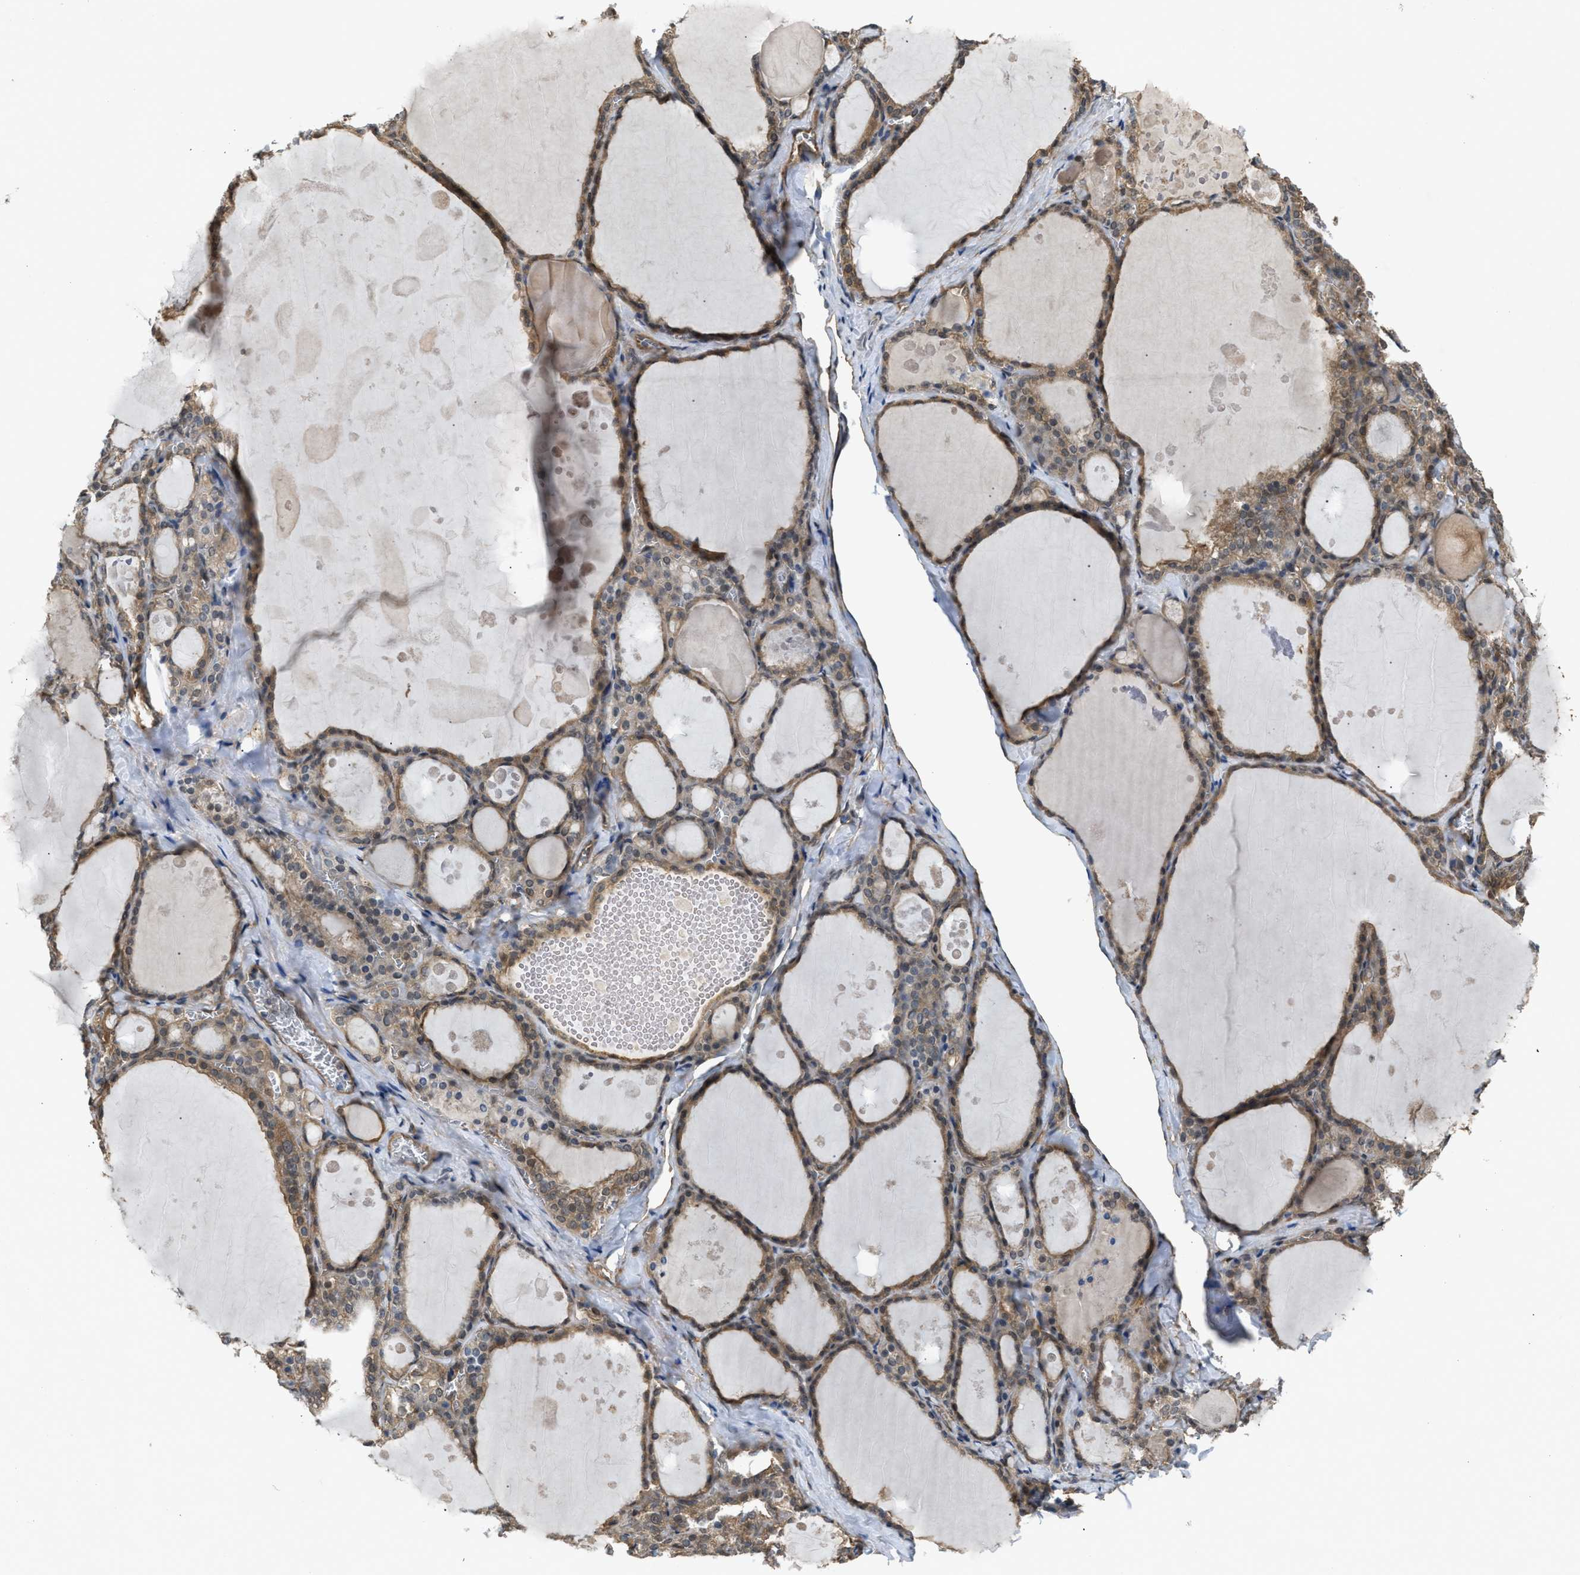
{"staining": {"intensity": "weak", "quantity": ">75%", "location": "cytoplasmic/membranous"}, "tissue": "thyroid gland", "cell_type": "Glandular cells", "image_type": "normal", "snomed": [{"axis": "morphology", "description": "Normal tissue, NOS"}, {"axis": "topography", "description": "Thyroid gland"}], "caption": "Protein analysis of normal thyroid gland reveals weak cytoplasmic/membranous positivity in approximately >75% of glandular cells. (DAB IHC, brown staining for protein, blue staining for nuclei).", "gene": "BAG3", "patient": {"sex": "male", "age": 56}}